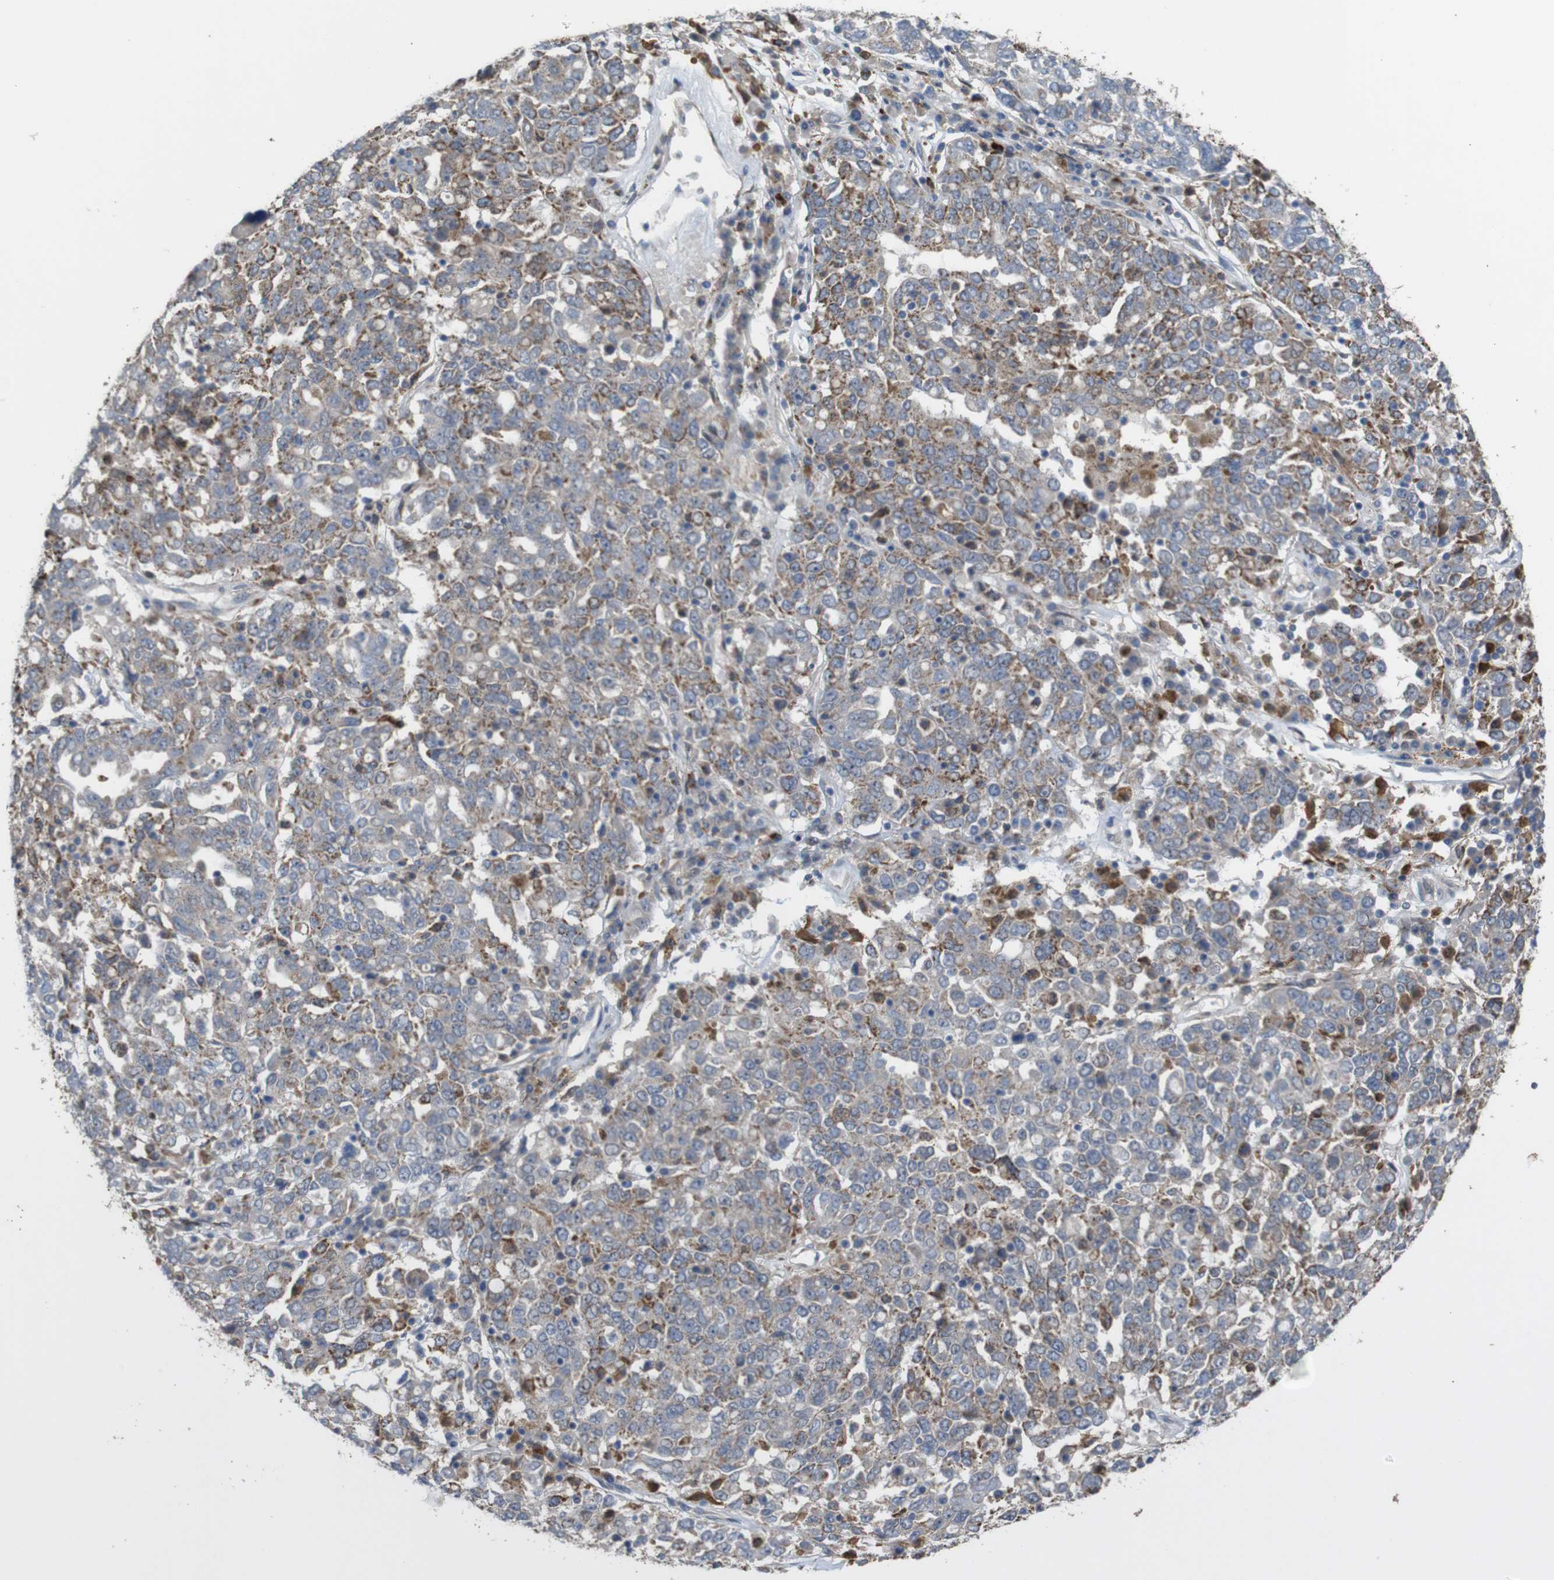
{"staining": {"intensity": "moderate", "quantity": "25%-75%", "location": "cytoplasmic/membranous"}, "tissue": "ovarian cancer", "cell_type": "Tumor cells", "image_type": "cancer", "snomed": [{"axis": "morphology", "description": "Carcinoma, endometroid"}, {"axis": "topography", "description": "Ovary"}], "caption": "Immunohistochemistry of ovarian cancer (endometroid carcinoma) demonstrates medium levels of moderate cytoplasmic/membranous expression in approximately 25%-75% of tumor cells. (Brightfield microscopy of DAB IHC at high magnification).", "gene": "PTPRR", "patient": {"sex": "female", "age": 62}}